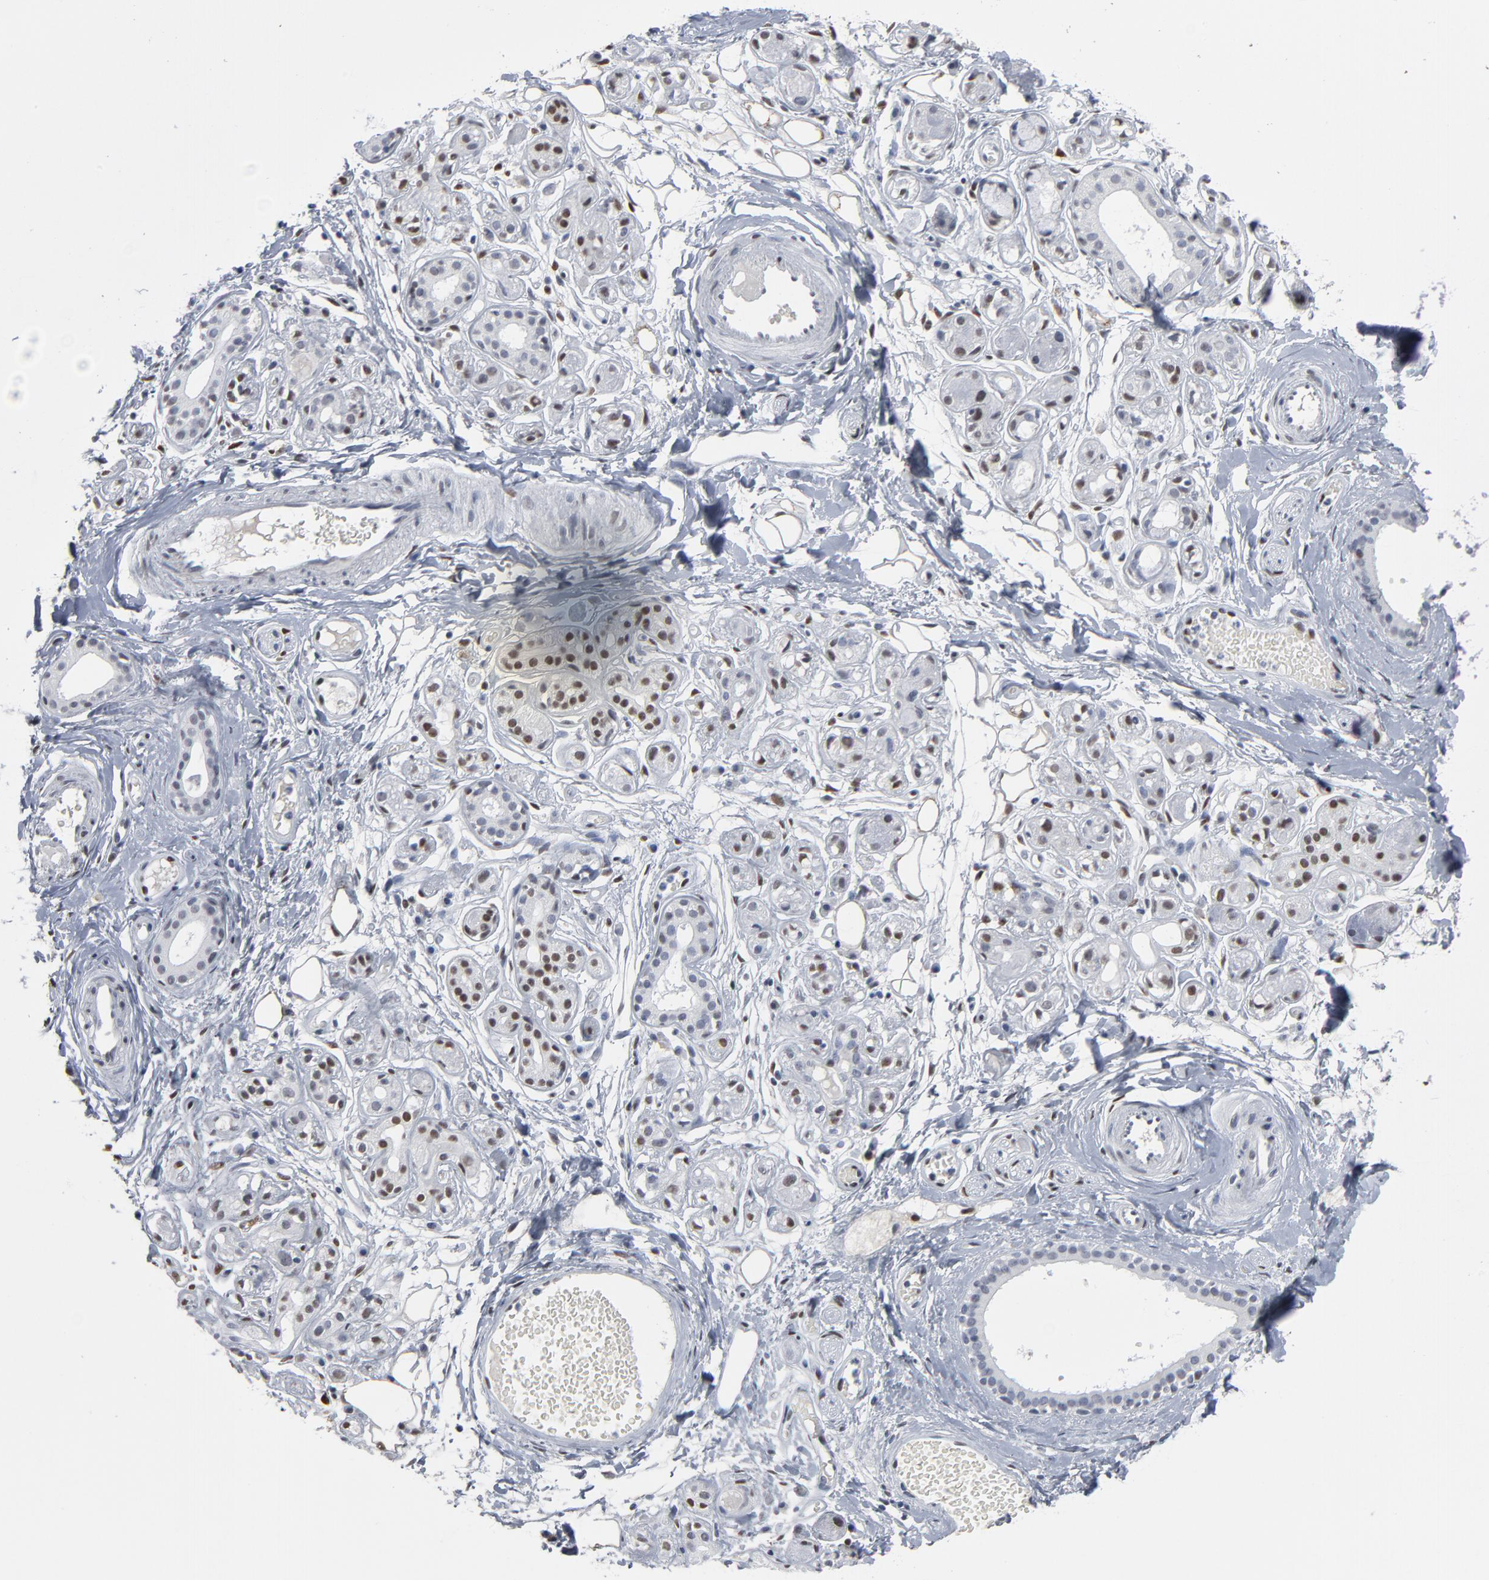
{"staining": {"intensity": "negative", "quantity": "none", "location": "none"}, "tissue": "salivary gland", "cell_type": "Glandular cells", "image_type": "normal", "snomed": [{"axis": "morphology", "description": "Normal tissue, NOS"}, {"axis": "topography", "description": "Salivary gland"}], "caption": "This is an immunohistochemistry (IHC) histopathology image of benign human salivary gland. There is no positivity in glandular cells.", "gene": "ATF7", "patient": {"sex": "male", "age": 54}}